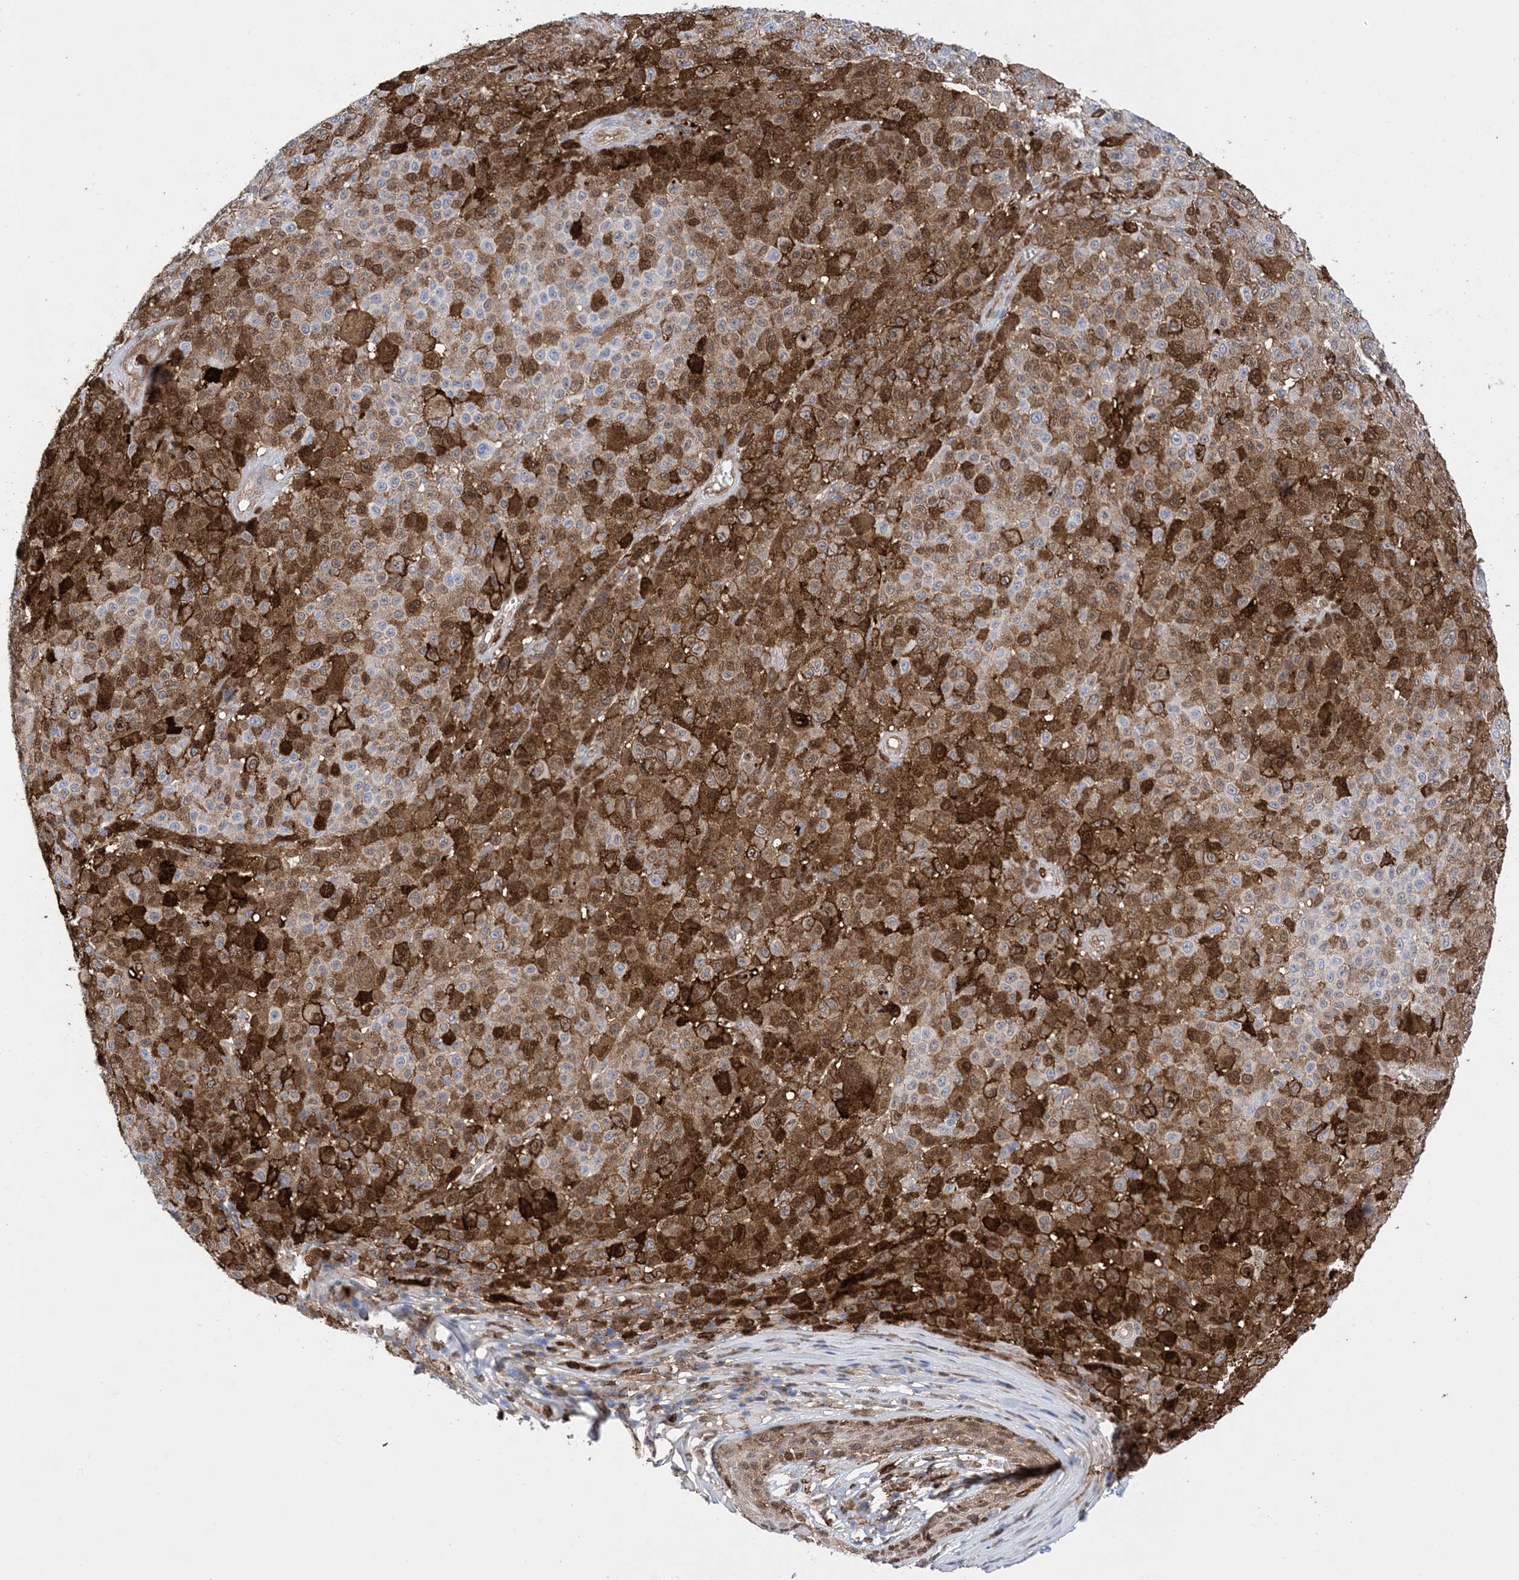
{"staining": {"intensity": "moderate", "quantity": ">75%", "location": "cytoplasmic/membranous"}, "tissue": "melanoma", "cell_type": "Tumor cells", "image_type": "cancer", "snomed": [{"axis": "morphology", "description": "Malignant melanoma, NOS"}, {"axis": "topography", "description": "Skin"}], "caption": "Protein staining by IHC shows moderate cytoplasmic/membranous staining in approximately >75% of tumor cells in malignant melanoma.", "gene": "ANXA1", "patient": {"sex": "female", "age": 94}}